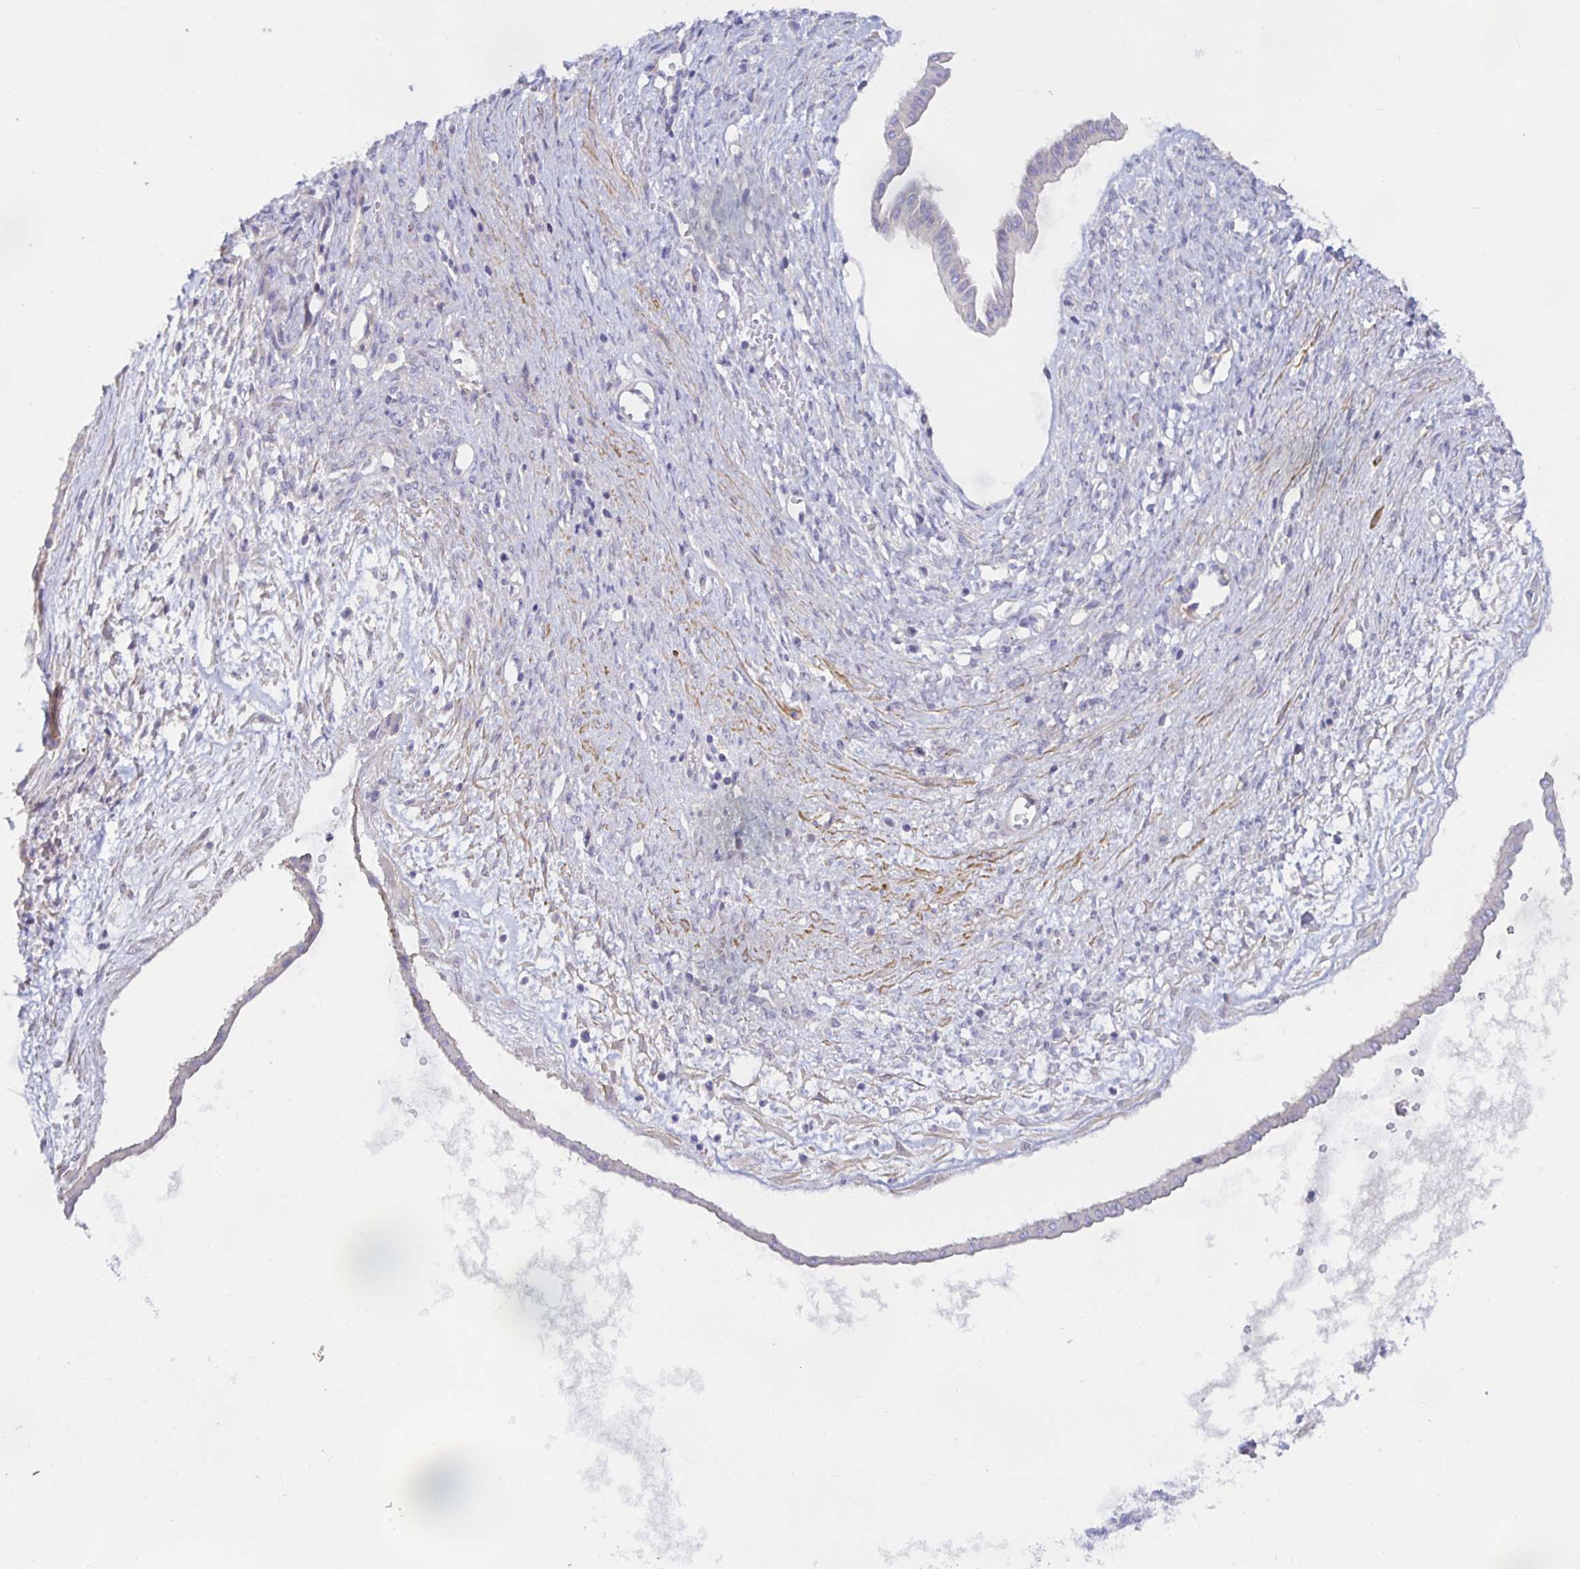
{"staining": {"intensity": "negative", "quantity": "none", "location": "none"}, "tissue": "ovarian cancer", "cell_type": "Tumor cells", "image_type": "cancer", "snomed": [{"axis": "morphology", "description": "Cystadenocarcinoma, mucinous, NOS"}, {"axis": "topography", "description": "Ovary"}], "caption": "Tumor cells show no significant staining in mucinous cystadenocarcinoma (ovarian).", "gene": "METTL22", "patient": {"sex": "female", "age": 73}}